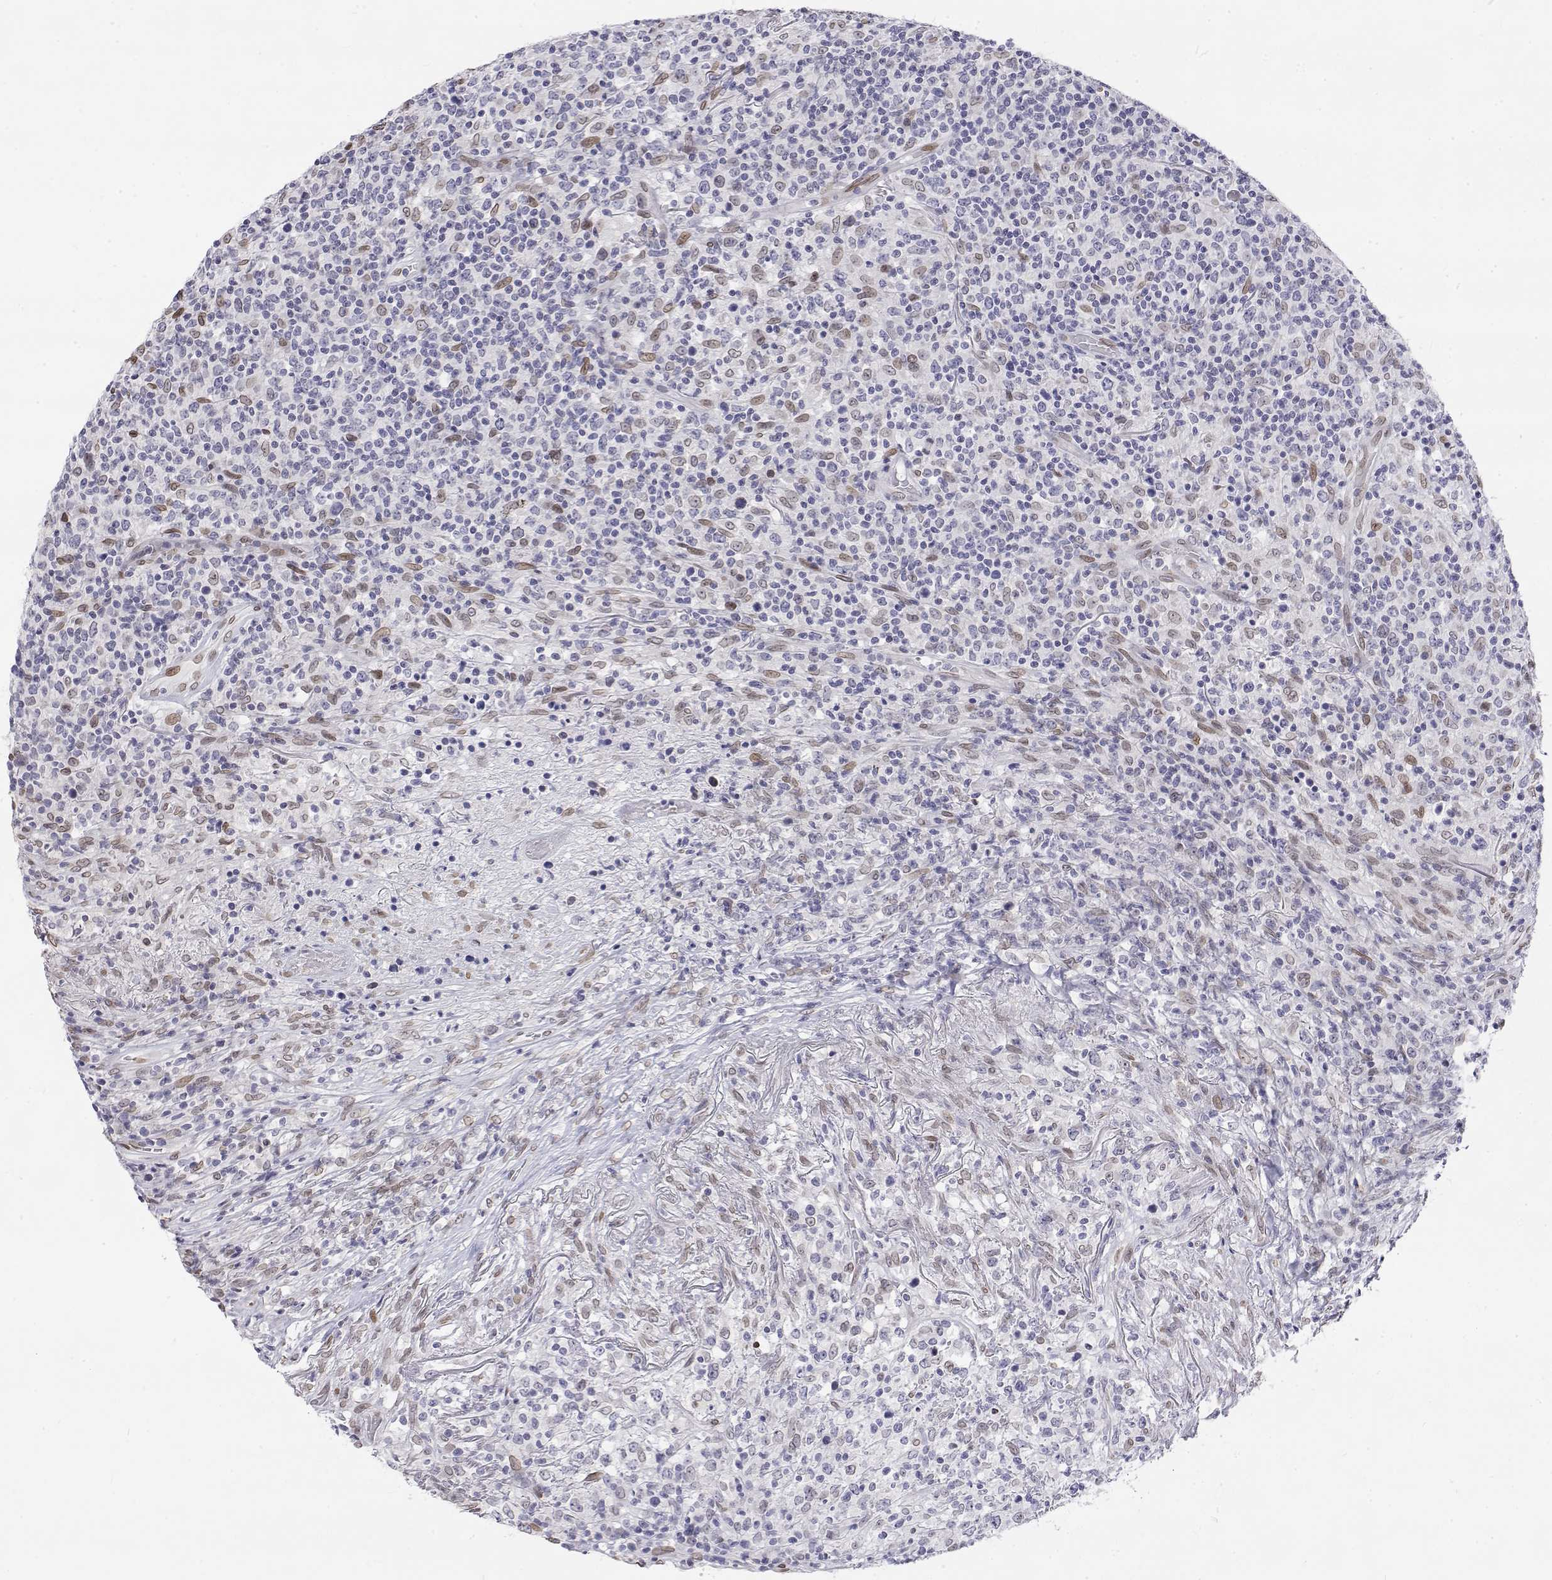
{"staining": {"intensity": "negative", "quantity": "none", "location": "none"}, "tissue": "lymphoma", "cell_type": "Tumor cells", "image_type": "cancer", "snomed": [{"axis": "morphology", "description": "Malignant lymphoma, non-Hodgkin's type, High grade"}, {"axis": "topography", "description": "Lung"}], "caption": "Immunohistochemistry micrograph of neoplastic tissue: human lymphoma stained with DAB (3,3'-diaminobenzidine) demonstrates no significant protein positivity in tumor cells. The staining was performed using DAB to visualize the protein expression in brown, while the nuclei were stained in blue with hematoxylin (Magnification: 20x).", "gene": "ZNF532", "patient": {"sex": "male", "age": 79}}